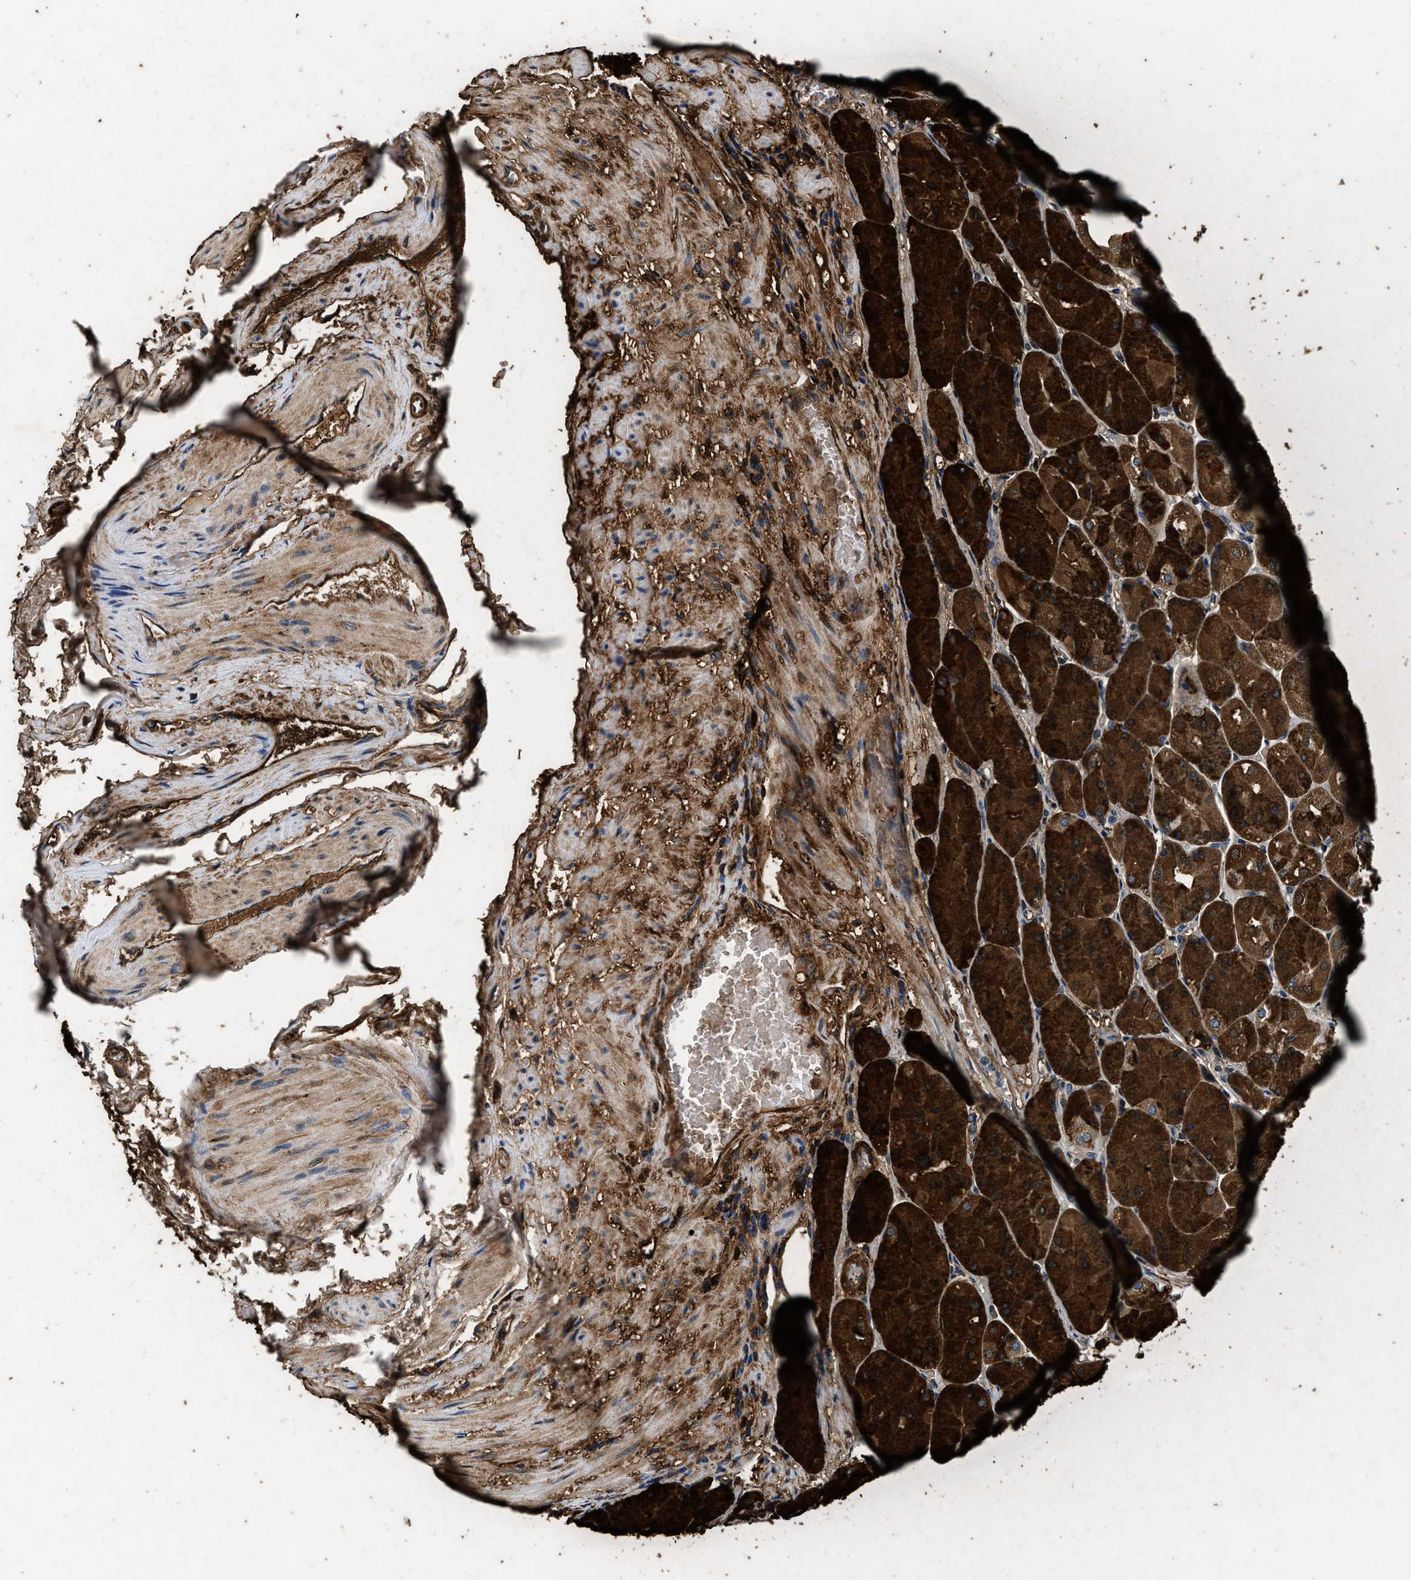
{"staining": {"intensity": "strong", "quantity": ">75%", "location": "cytoplasmic/membranous"}, "tissue": "stomach", "cell_type": "Glandular cells", "image_type": "normal", "snomed": [{"axis": "morphology", "description": "Normal tissue, NOS"}, {"axis": "topography", "description": "Stomach, upper"}], "caption": "Immunohistochemical staining of benign stomach exhibits high levels of strong cytoplasmic/membranous positivity in about >75% of glandular cells.", "gene": "DHRS7B", "patient": {"sex": "male", "age": 72}}